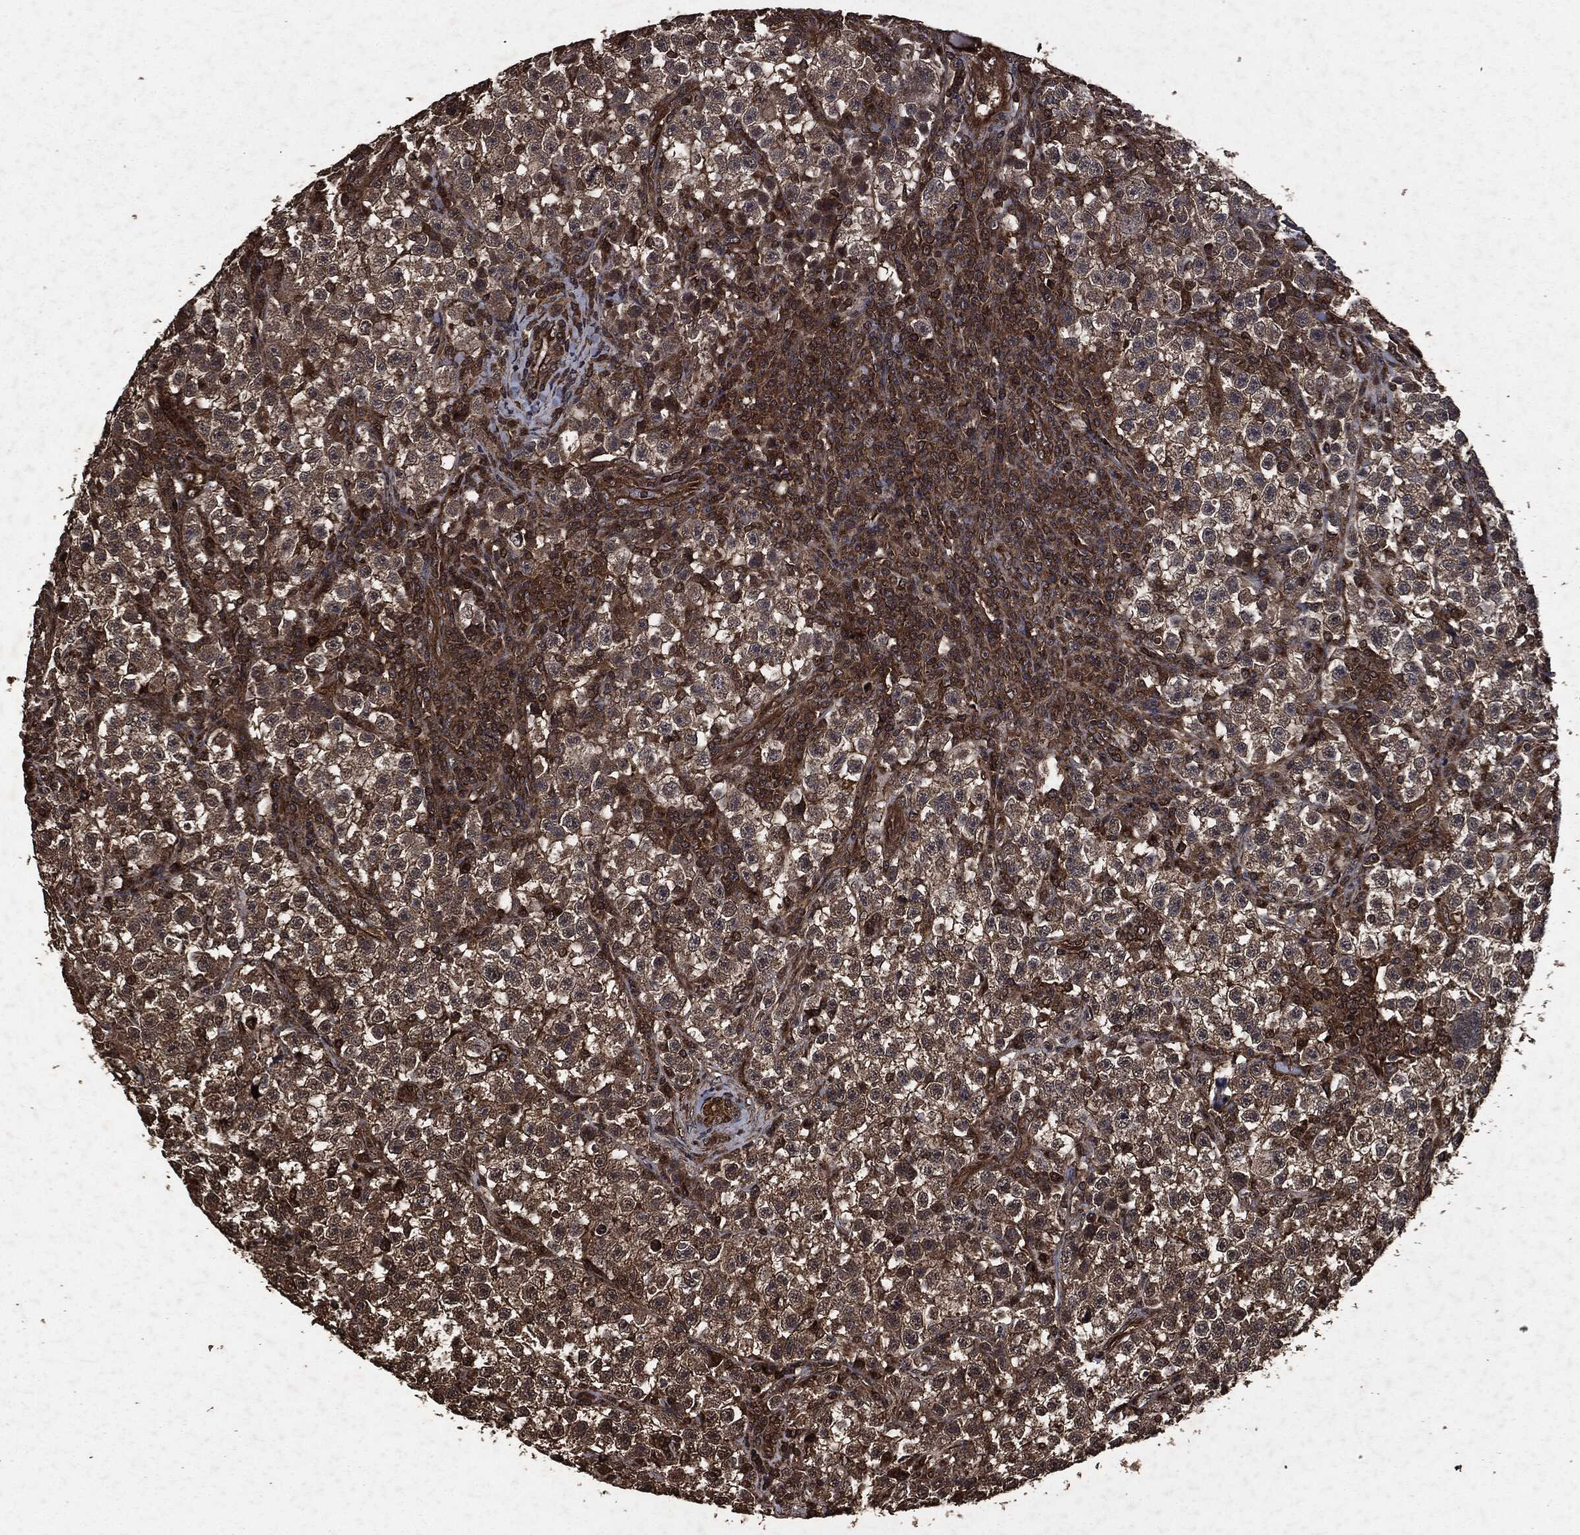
{"staining": {"intensity": "moderate", "quantity": "25%-75%", "location": "cytoplasmic/membranous"}, "tissue": "testis cancer", "cell_type": "Tumor cells", "image_type": "cancer", "snomed": [{"axis": "morphology", "description": "Seminoma, NOS"}, {"axis": "topography", "description": "Testis"}], "caption": "Tumor cells demonstrate moderate cytoplasmic/membranous expression in about 25%-75% of cells in testis seminoma. (Brightfield microscopy of DAB IHC at high magnification).", "gene": "HRAS", "patient": {"sex": "male", "age": 22}}